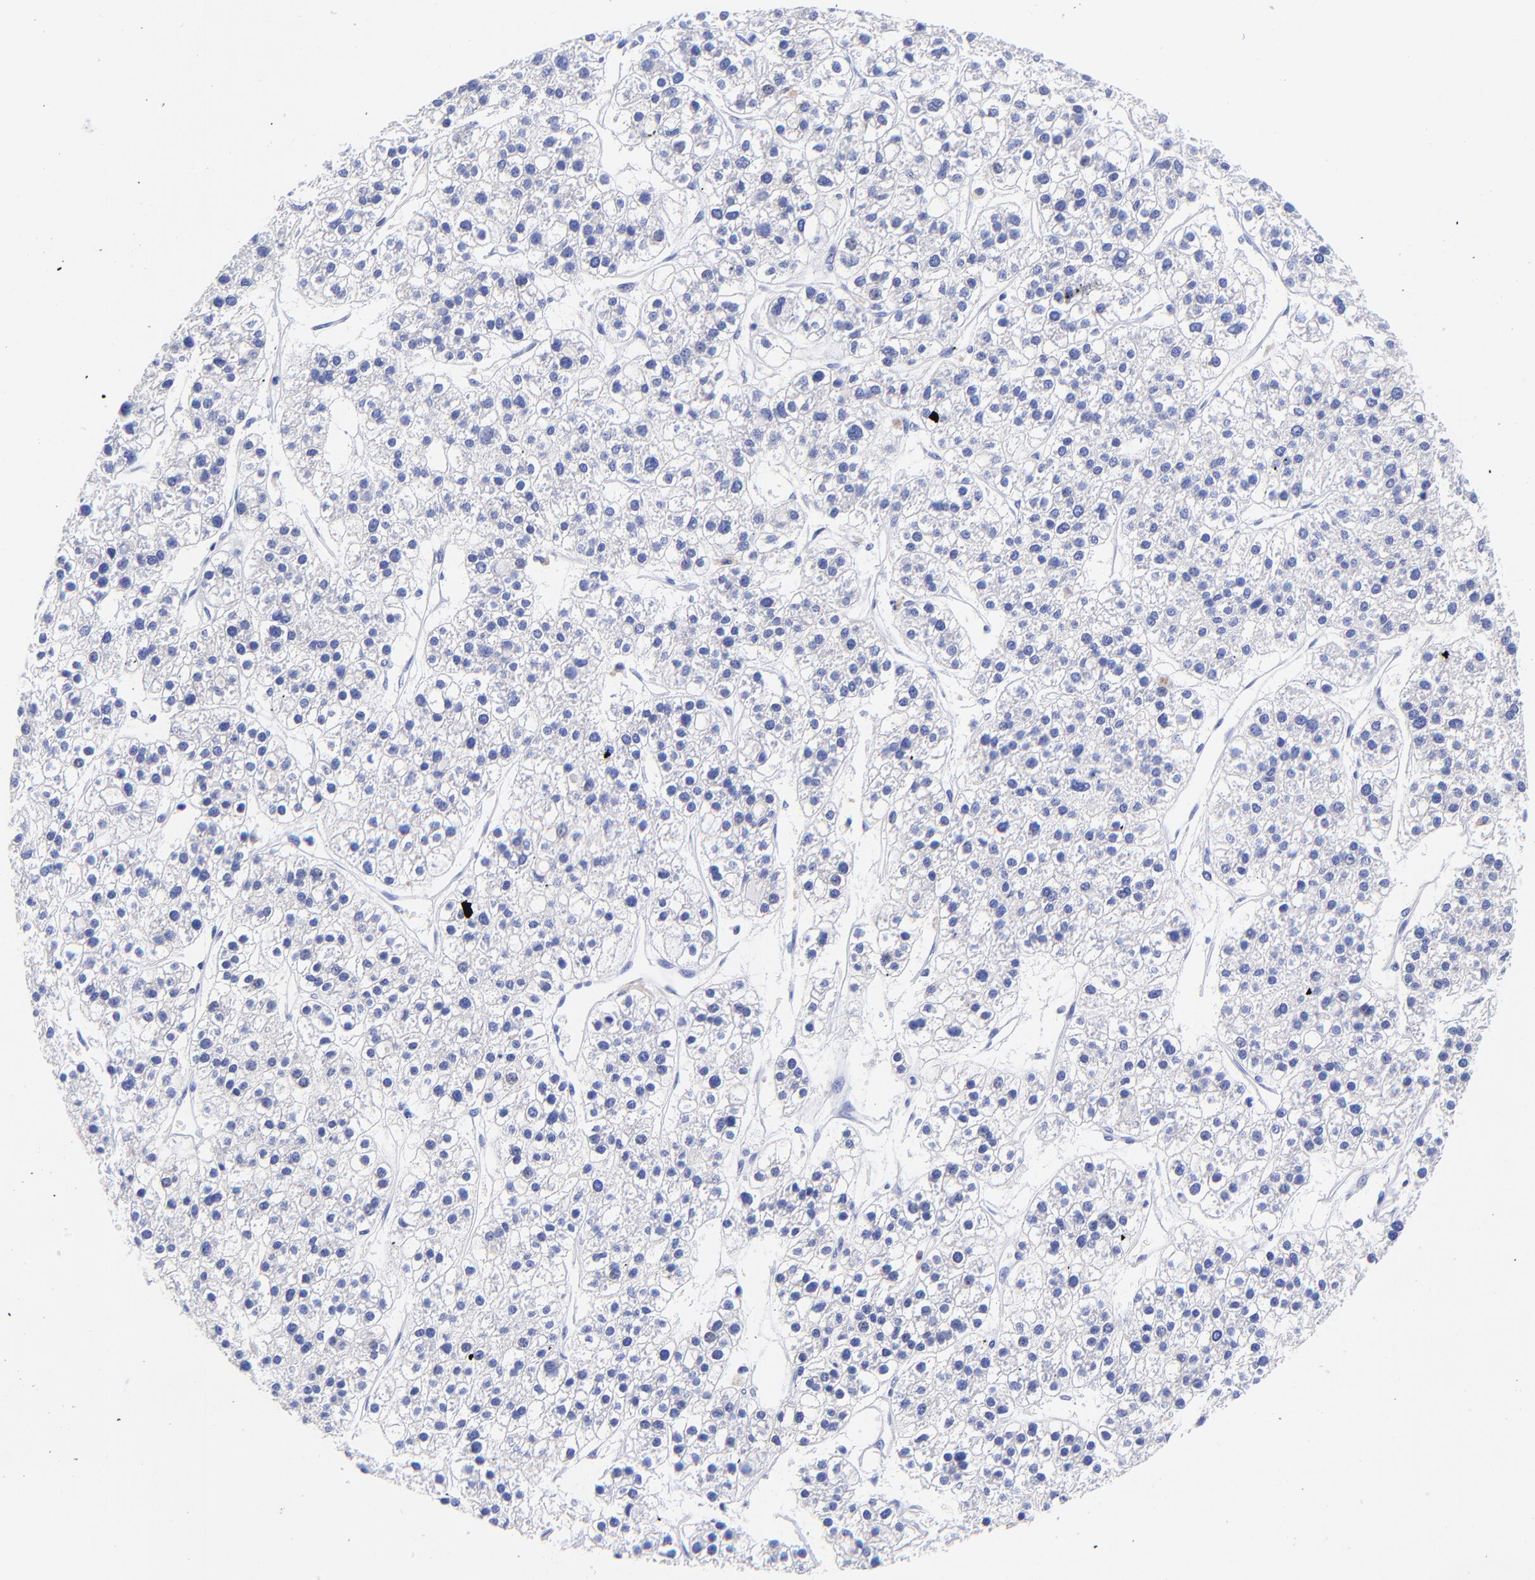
{"staining": {"intensity": "negative", "quantity": "none", "location": "none"}, "tissue": "liver cancer", "cell_type": "Tumor cells", "image_type": "cancer", "snomed": [{"axis": "morphology", "description": "Carcinoma, Hepatocellular, NOS"}, {"axis": "topography", "description": "Liver"}], "caption": "Liver cancer stained for a protein using immunohistochemistry (IHC) exhibits no staining tumor cells.", "gene": "GPHN", "patient": {"sex": "female", "age": 85}}